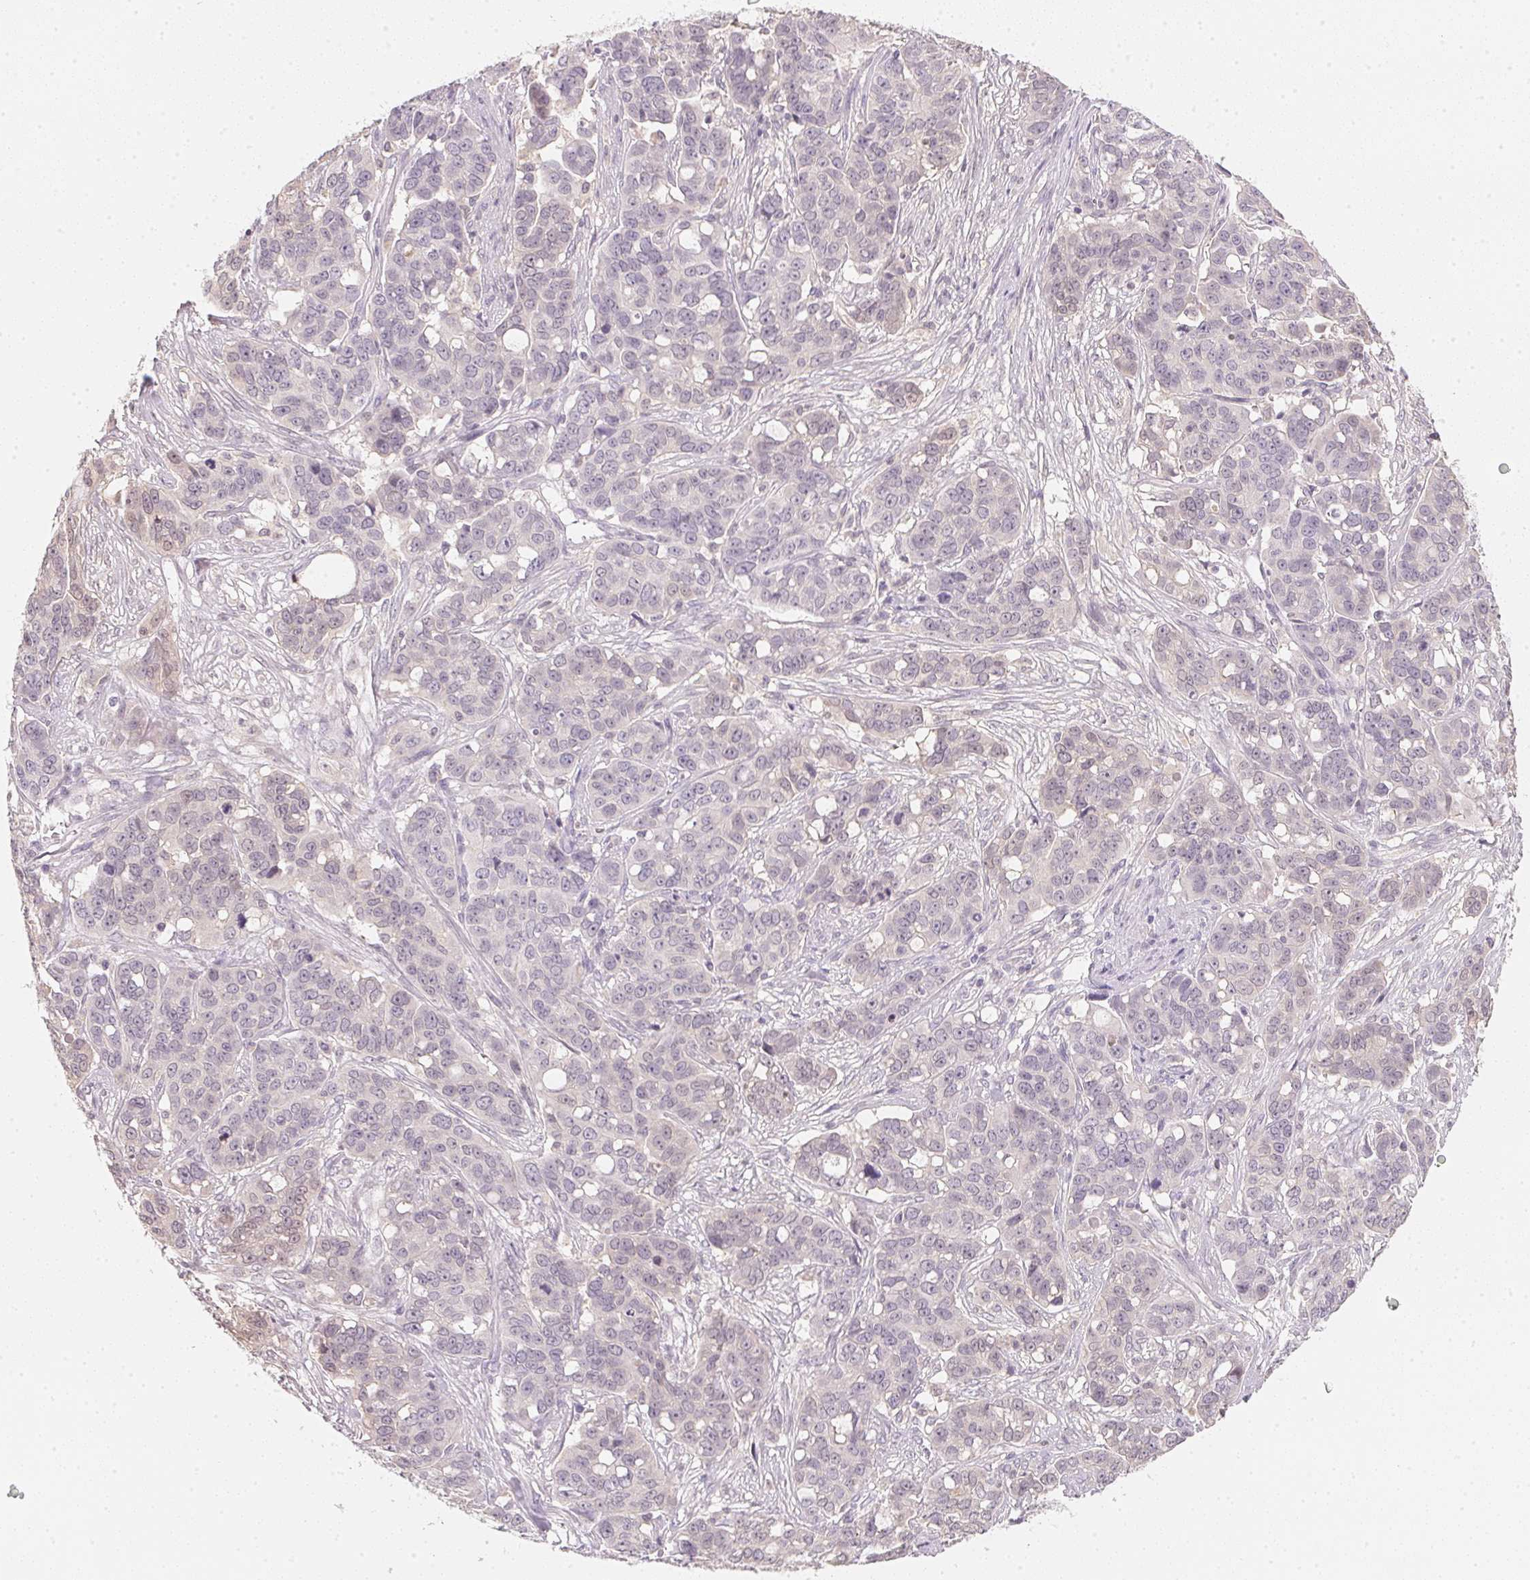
{"staining": {"intensity": "negative", "quantity": "none", "location": "none"}, "tissue": "ovarian cancer", "cell_type": "Tumor cells", "image_type": "cancer", "snomed": [{"axis": "morphology", "description": "Carcinoma, endometroid"}, {"axis": "topography", "description": "Ovary"}], "caption": "Tumor cells show no significant expression in endometroid carcinoma (ovarian). (Stains: DAB (3,3'-diaminobenzidine) IHC with hematoxylin counter stain, Microscopy: brightfield microscopy at high magnification).", "gene": "CFAP276", "patient": {"sex": "female", "age": 78}}